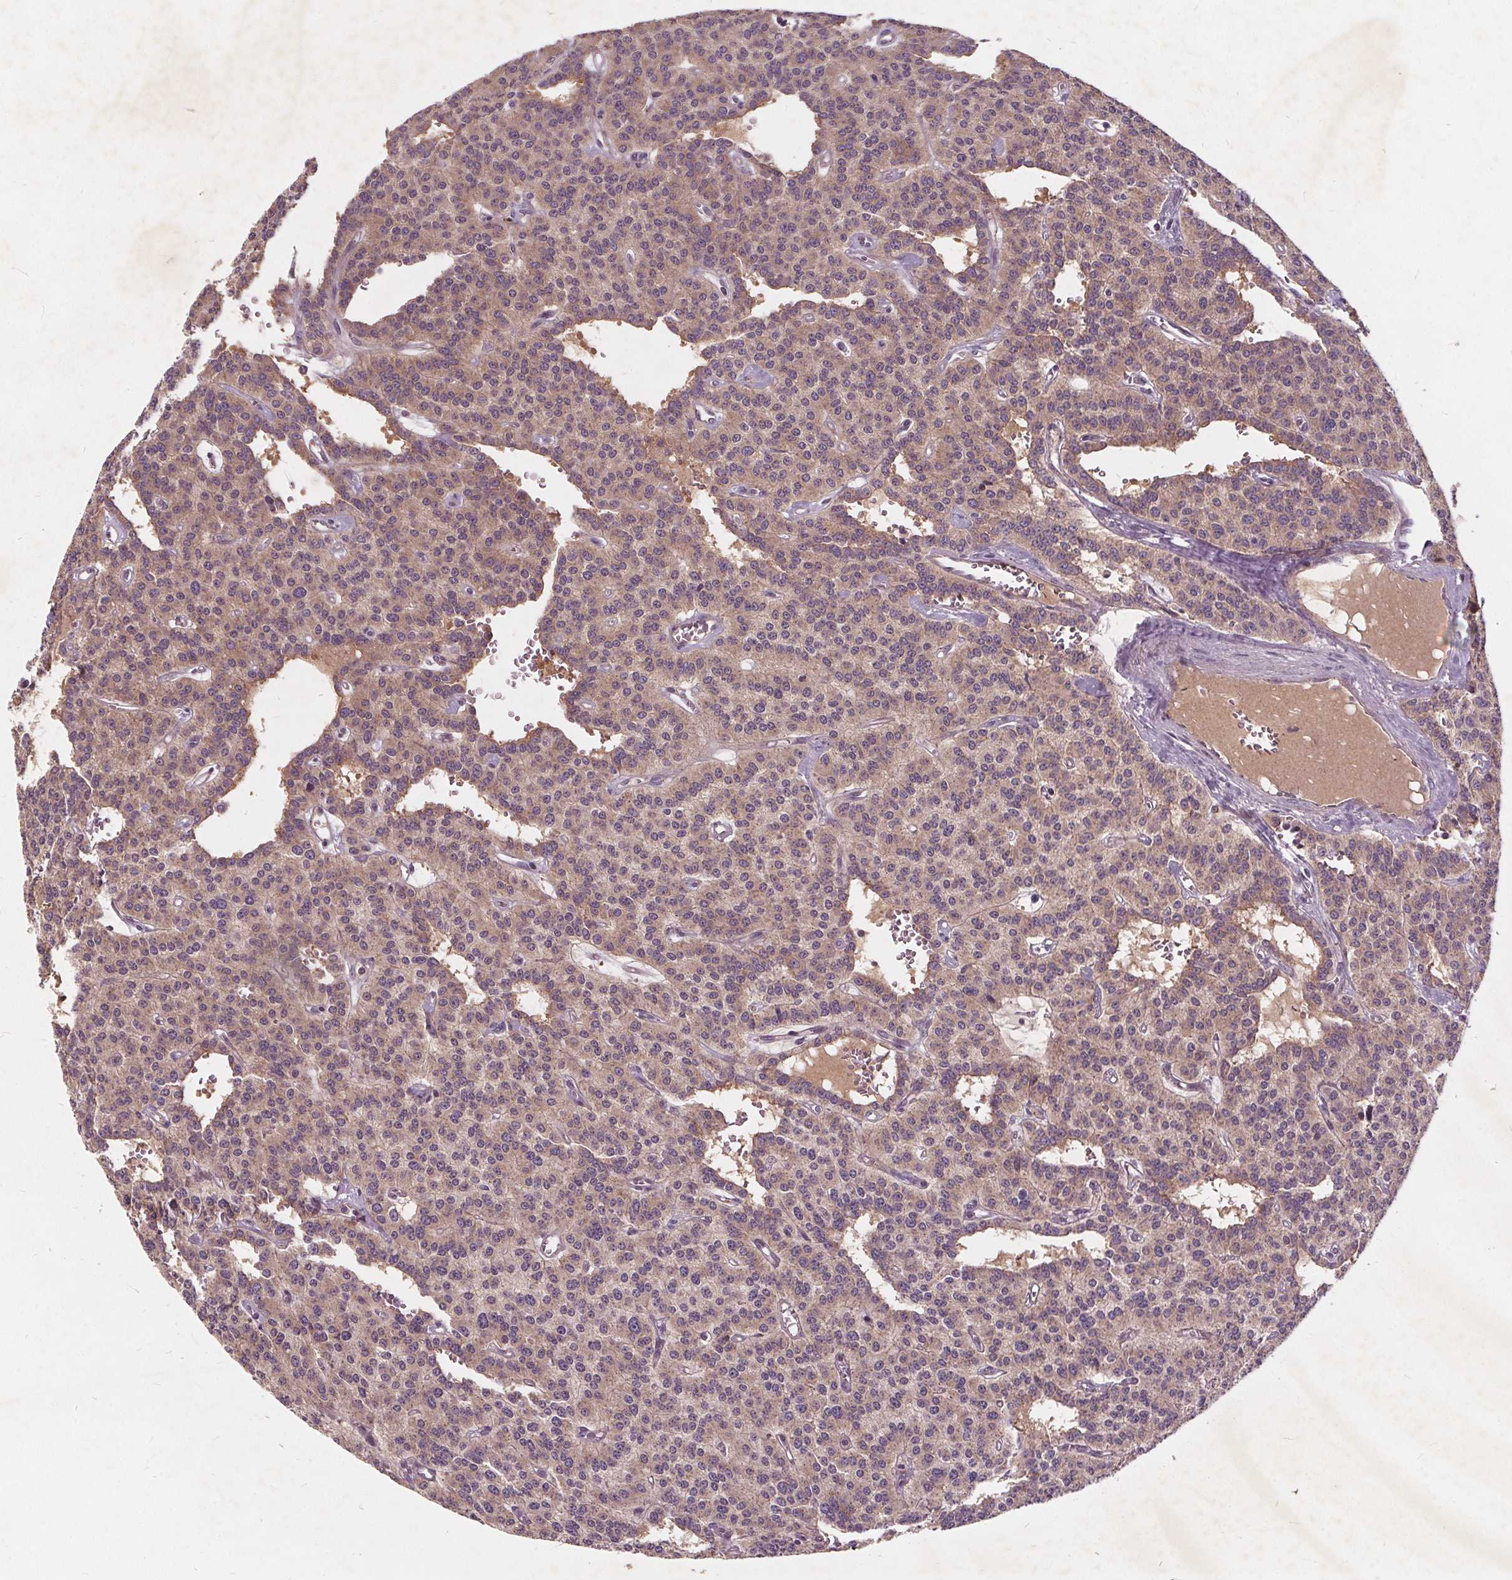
{"staining": {"intensity": "weak", "quantity": "<25%", "location": "cytoplasmic/membranous"}, "tissue": "carcinoid", "cell_type": "Tumor cells", "image_type": "cancer", "snomed": [{"axis": "morphology", "description": "Carcinoid, malignant, NOS"}, {"axis": "topography", "description": "Lung"}], "caption": "DAB (3,3'-diaminobenzidine) immunohistochemical staining of human malignant carcinoid shows no significant expression in tumor cells.", "gene": "CSNK1G2", "patient": {"sex": "female", "age": 71}}